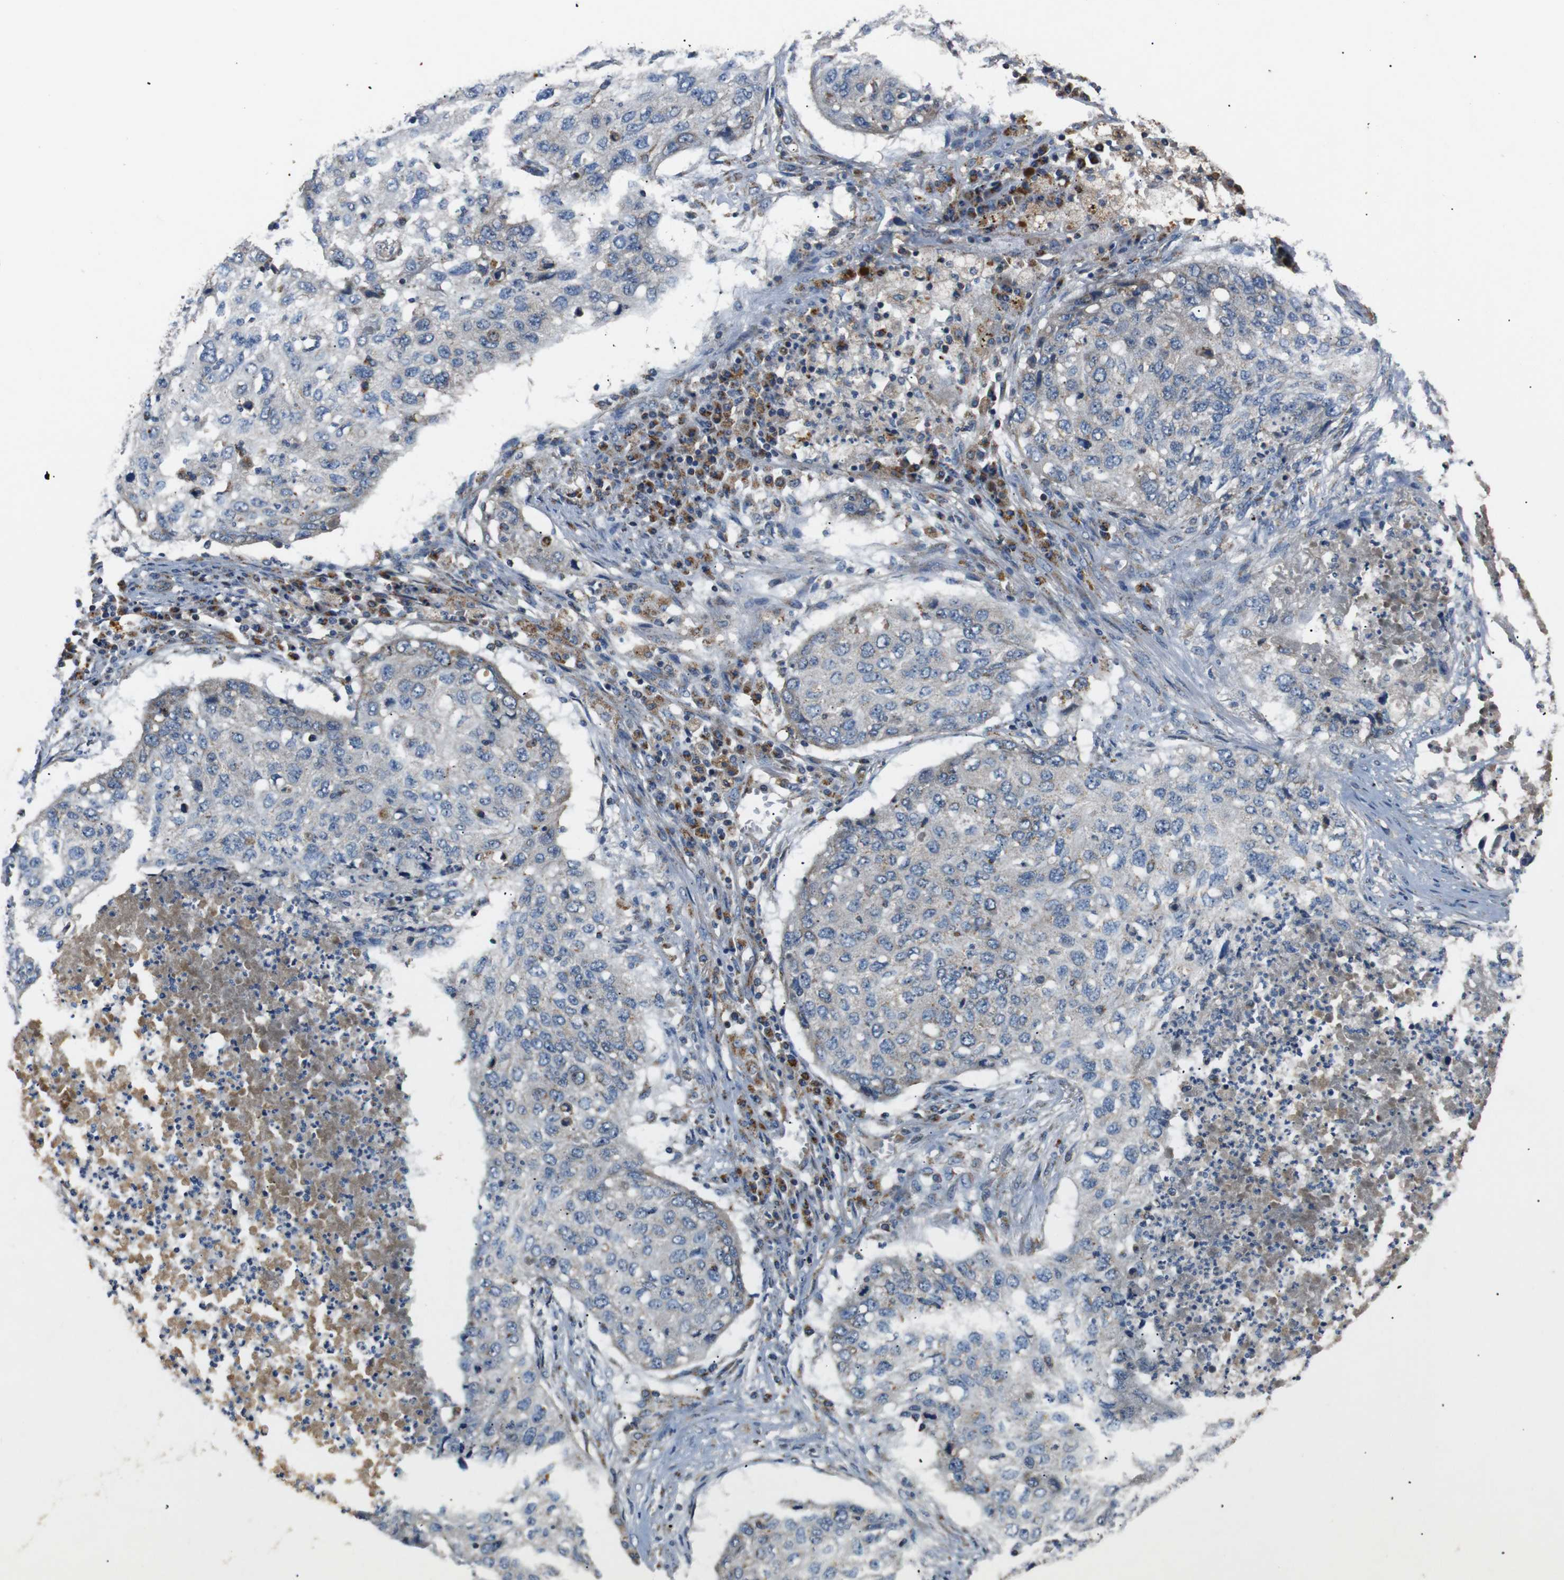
{"staining": {"intensity": "weak", "quantity": ">75%", "location": "cytoplasmic/membranous"}, "tissue": "lung cancer", "cell_type": "Tumor cells", "image_type": "cancer", "snomed": [{"axis": "morphology", "description": "Squamous cell carcinoma, NOS"}, {"axis": "topography", "description": "Lung"}], "caption": "Human lung cancer (squamous cell carcinoma) stained with a protein marker exhibits weak staining in tumor cells.", "gene": "NETO2", "patient": {"sex": "female", "age": 63}}